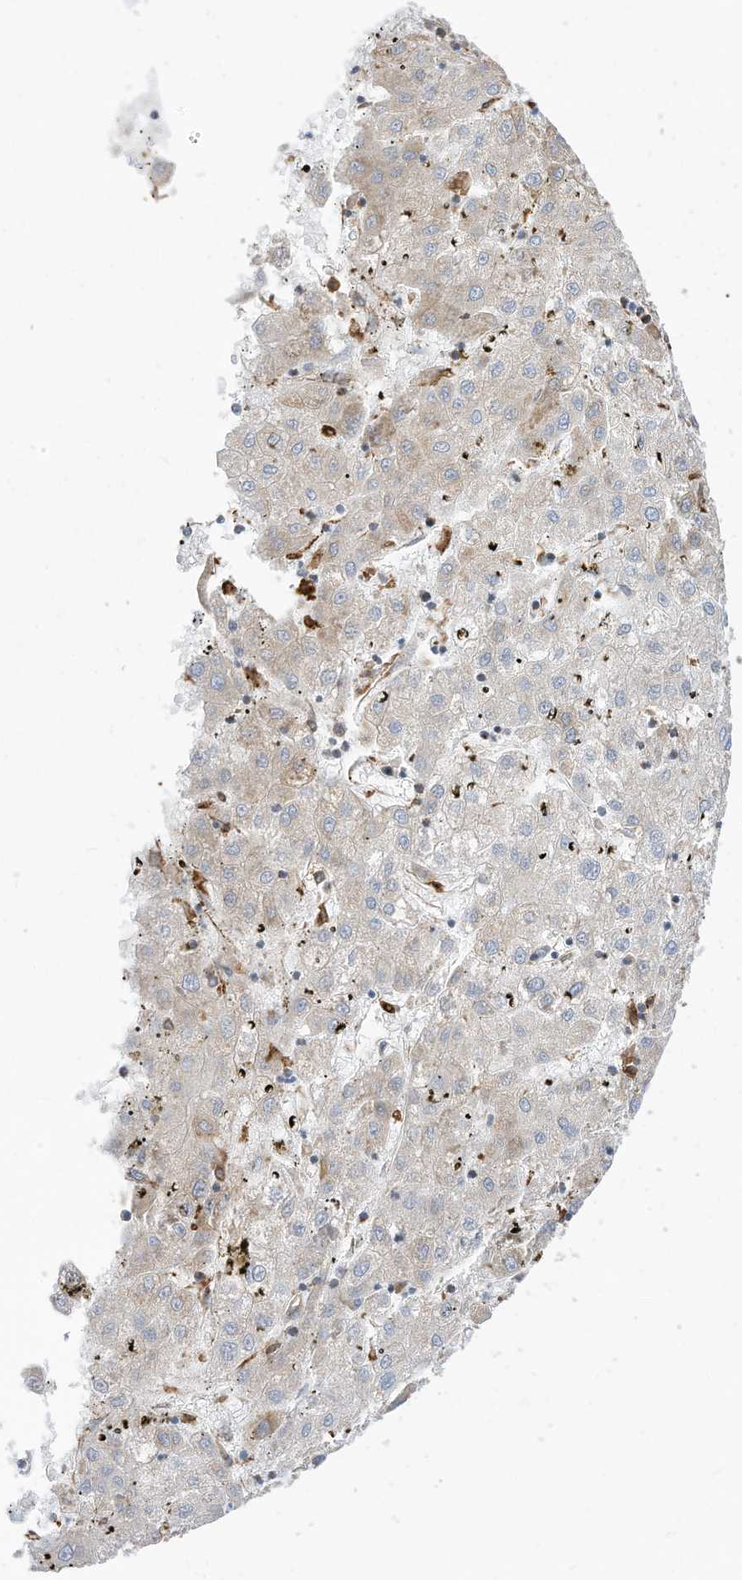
{"staining": {"intensity": "negative", "quantity": "none", "location": "none"}, "tissue": "liver cancer", "cell_type": "Tumor cells", "image_type": "cancer", "snomed": [{"axis": "morphology", "description": "Carcinoma, Hepatocellular, NOS"}, {"axis": "topography", "description": "Liver"}], "caption": "Photomicrograph shows no significant protein staining in tumor cells of liver cancer (hepatocellular carcinoma). Brightfield microscopy of immunohistochemistry (IHC) stained with DAB (brown) and hematoxylin (blue), captured at high magnification.", "gene": "TRNAU1AP", "patient": {"sex": "male", "age": 72}}